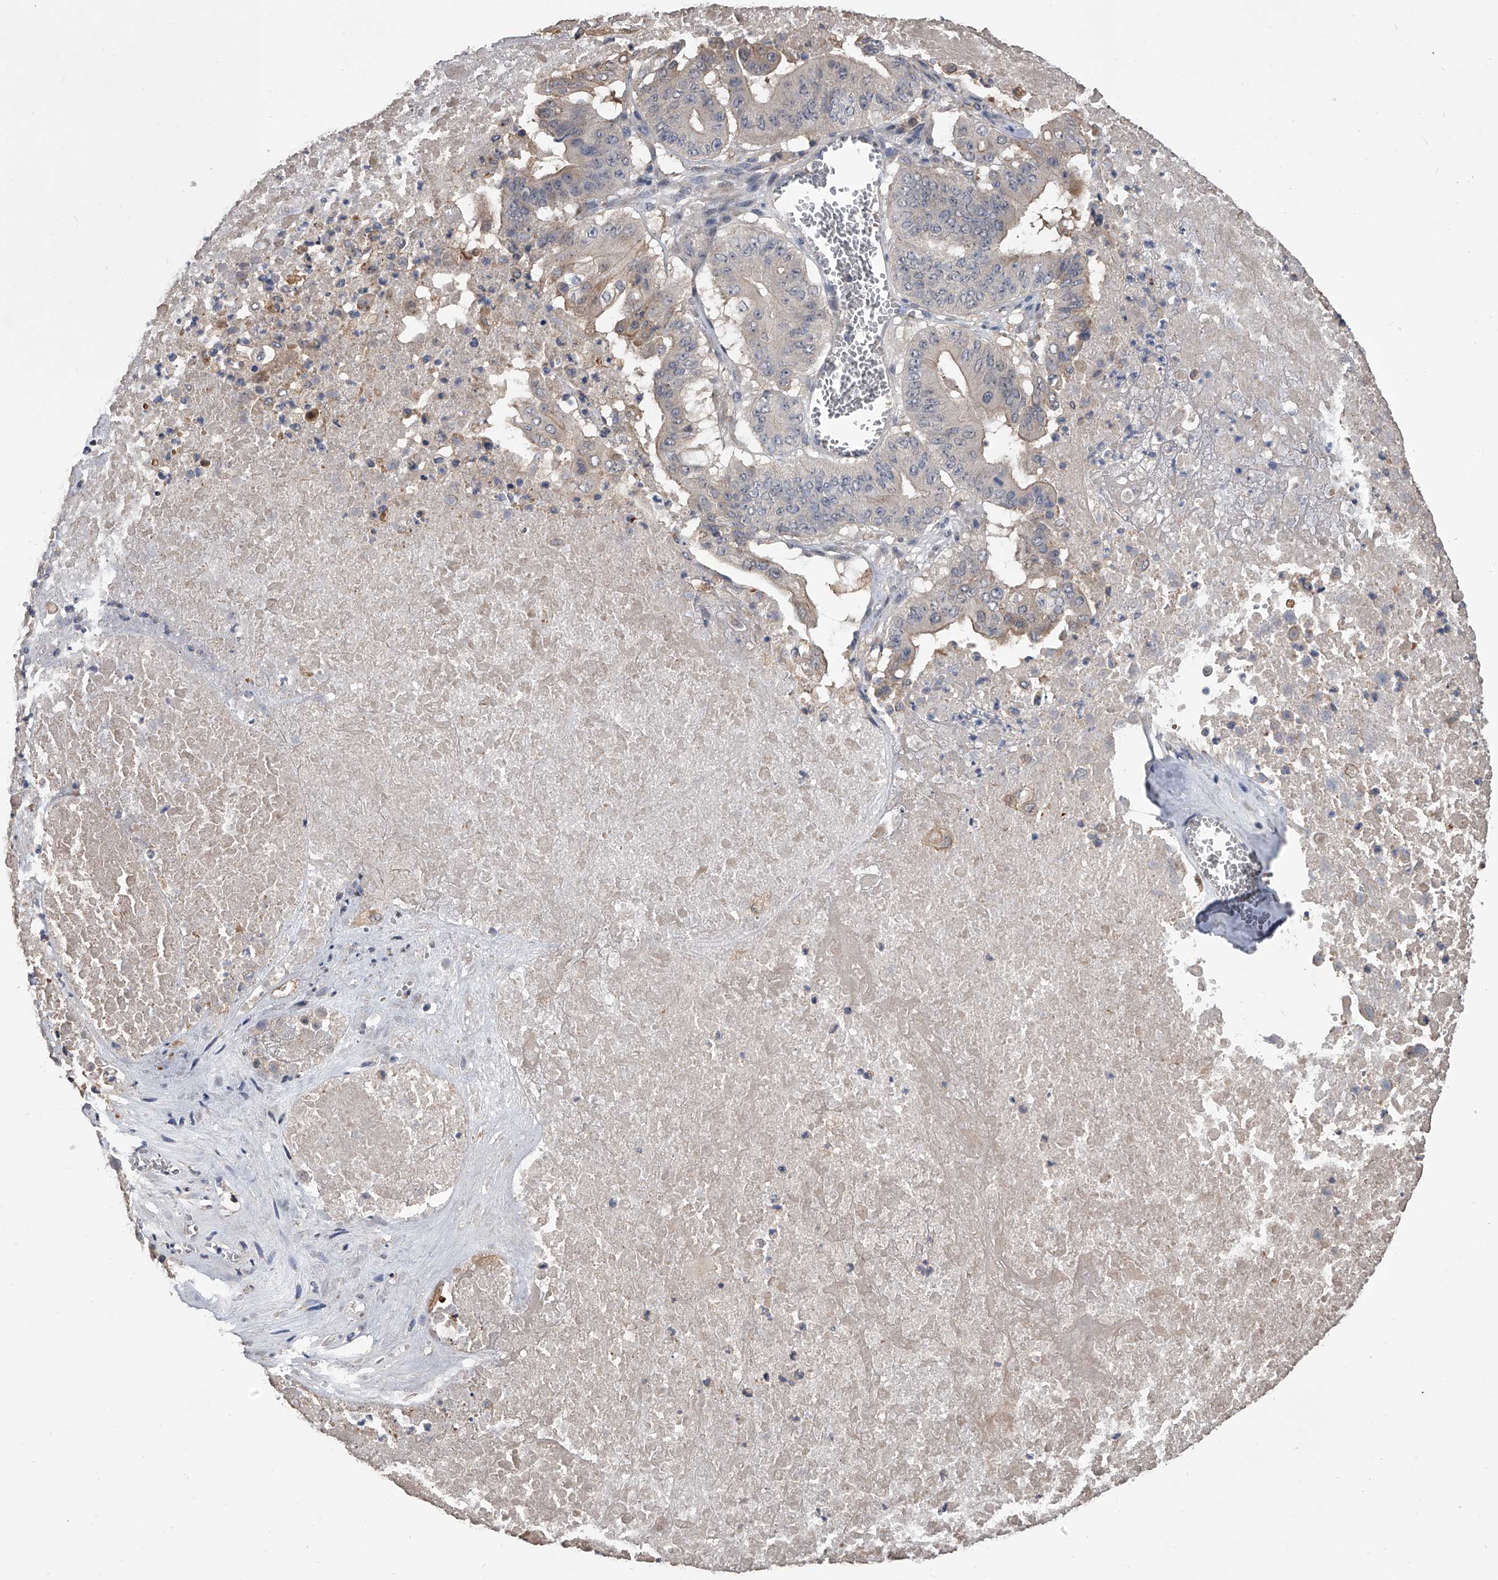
{"staining": {"intensity": "moderate", "quantity": "<25%", "location": "cytoplasmic/membranous"}, "tissue": "pancreatic cancer", "cell_type": "Tumor cells", "image_type": "cancer", "snomed": [{"axis": "morphology", "description": "Adenocarcinoma, NOS"}, {"axis": "topography", "description": "Pancreas"}], "caption": "Immunohistochemistry (IHC) of human pancreatic cancer (adenocarcinoma) shows low levels of moderate cytoplasmic/membranous positivity in about <25% of tumor cells.", "gene": "DOCK9", "patient": {"sex": "female", "age": 77}}